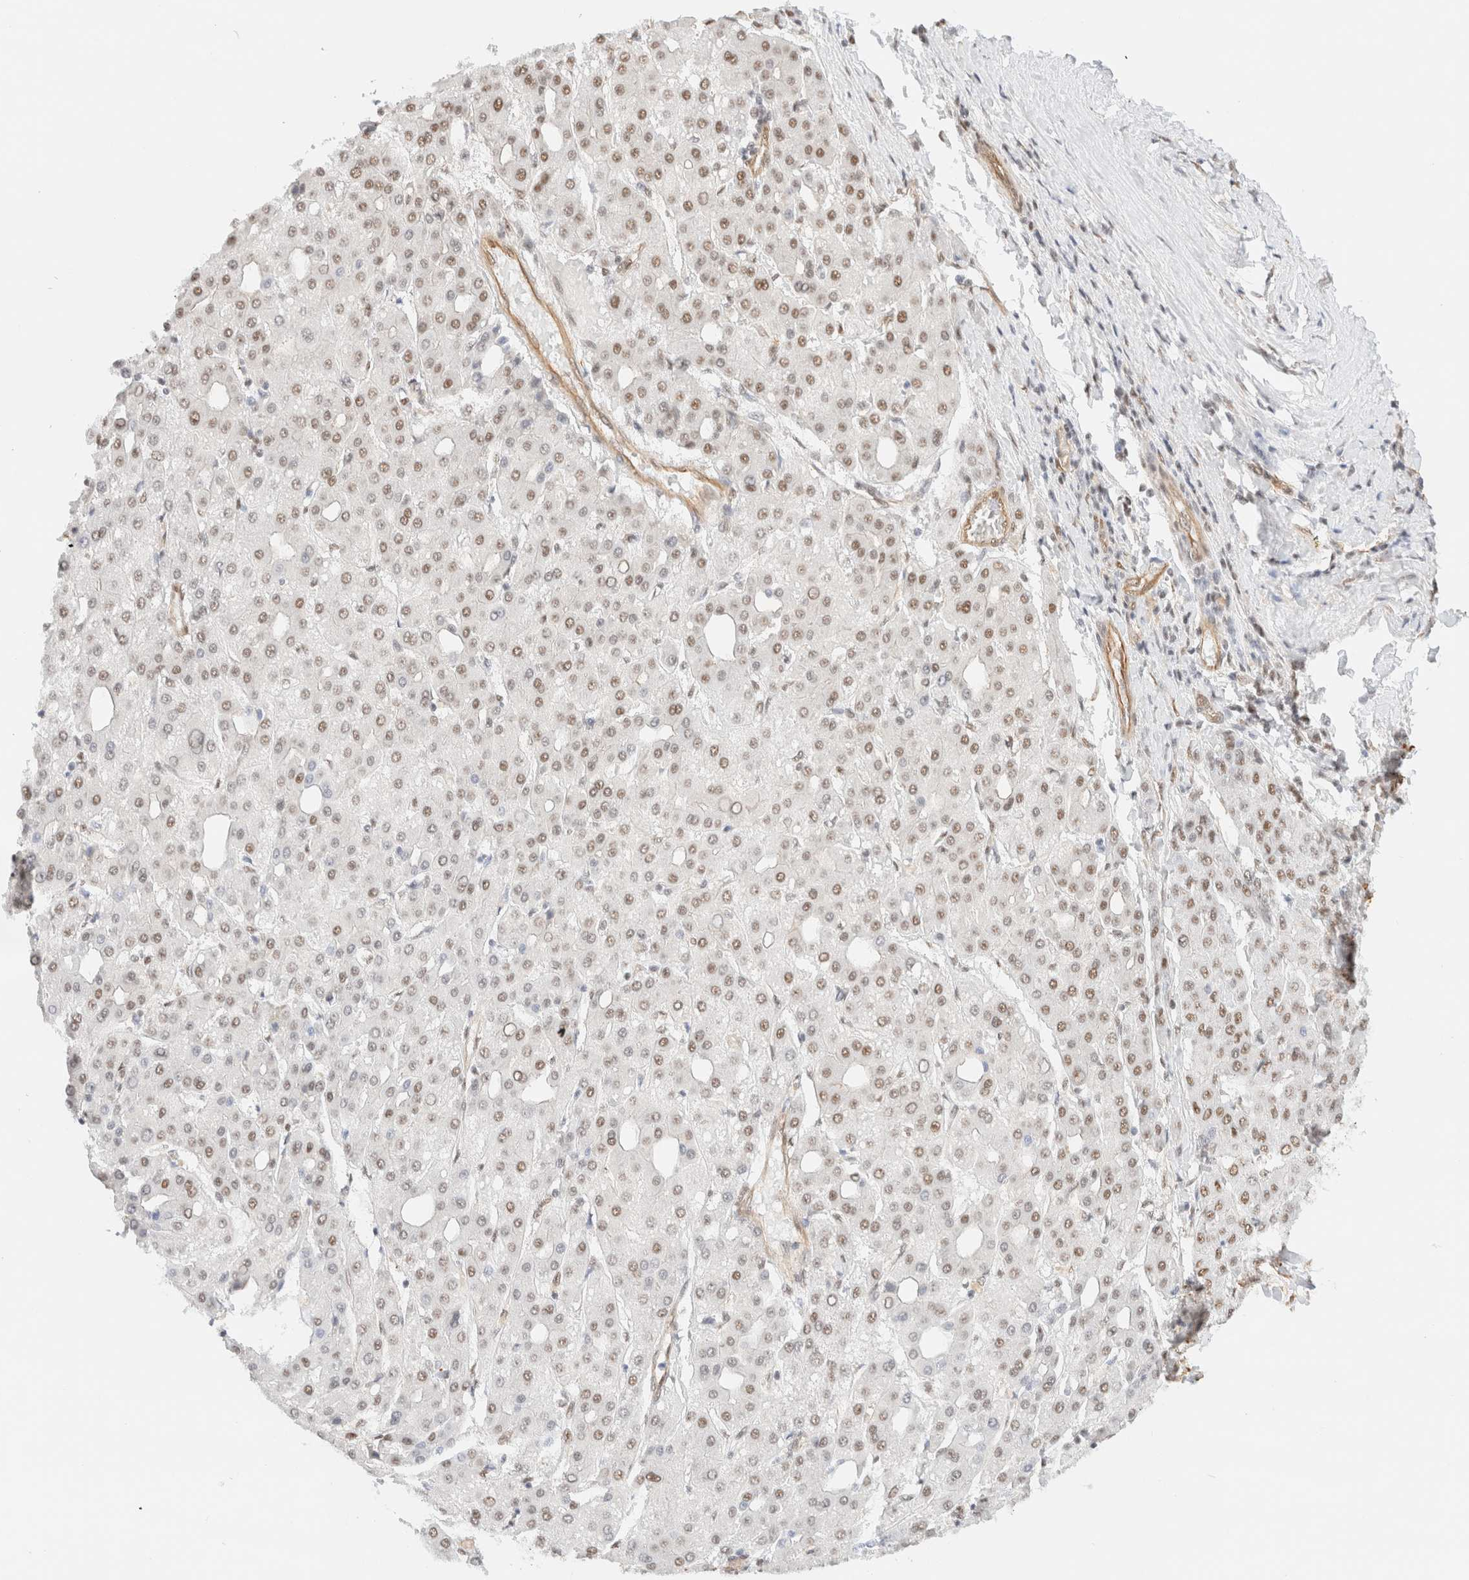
{"staining": {"intensity": "weak", "quantity": ">75%", "location": "nuclear"}, "tissue": "liver cancer", "cell_type": "Tumor cells", "image_type": "cancer", "snomed": [{"axis": "morphology", "description": "Carcinoma, Hepatocellular, NOS"}, {"axis": "topography", "description": "Liver"}], "caption": "Liver cancer (hepatocellular carcinoma) was stained to show a protein in brown. There is low levels of weak nuclear expression in approximately >75% of tumor cells. (DAB (3,3'-diaminobenzidine) IHC, brown staining for protein, blue staining for nuclei).", "gene": "ARID5A", "patient": {"sex": "male", "age": 65}}